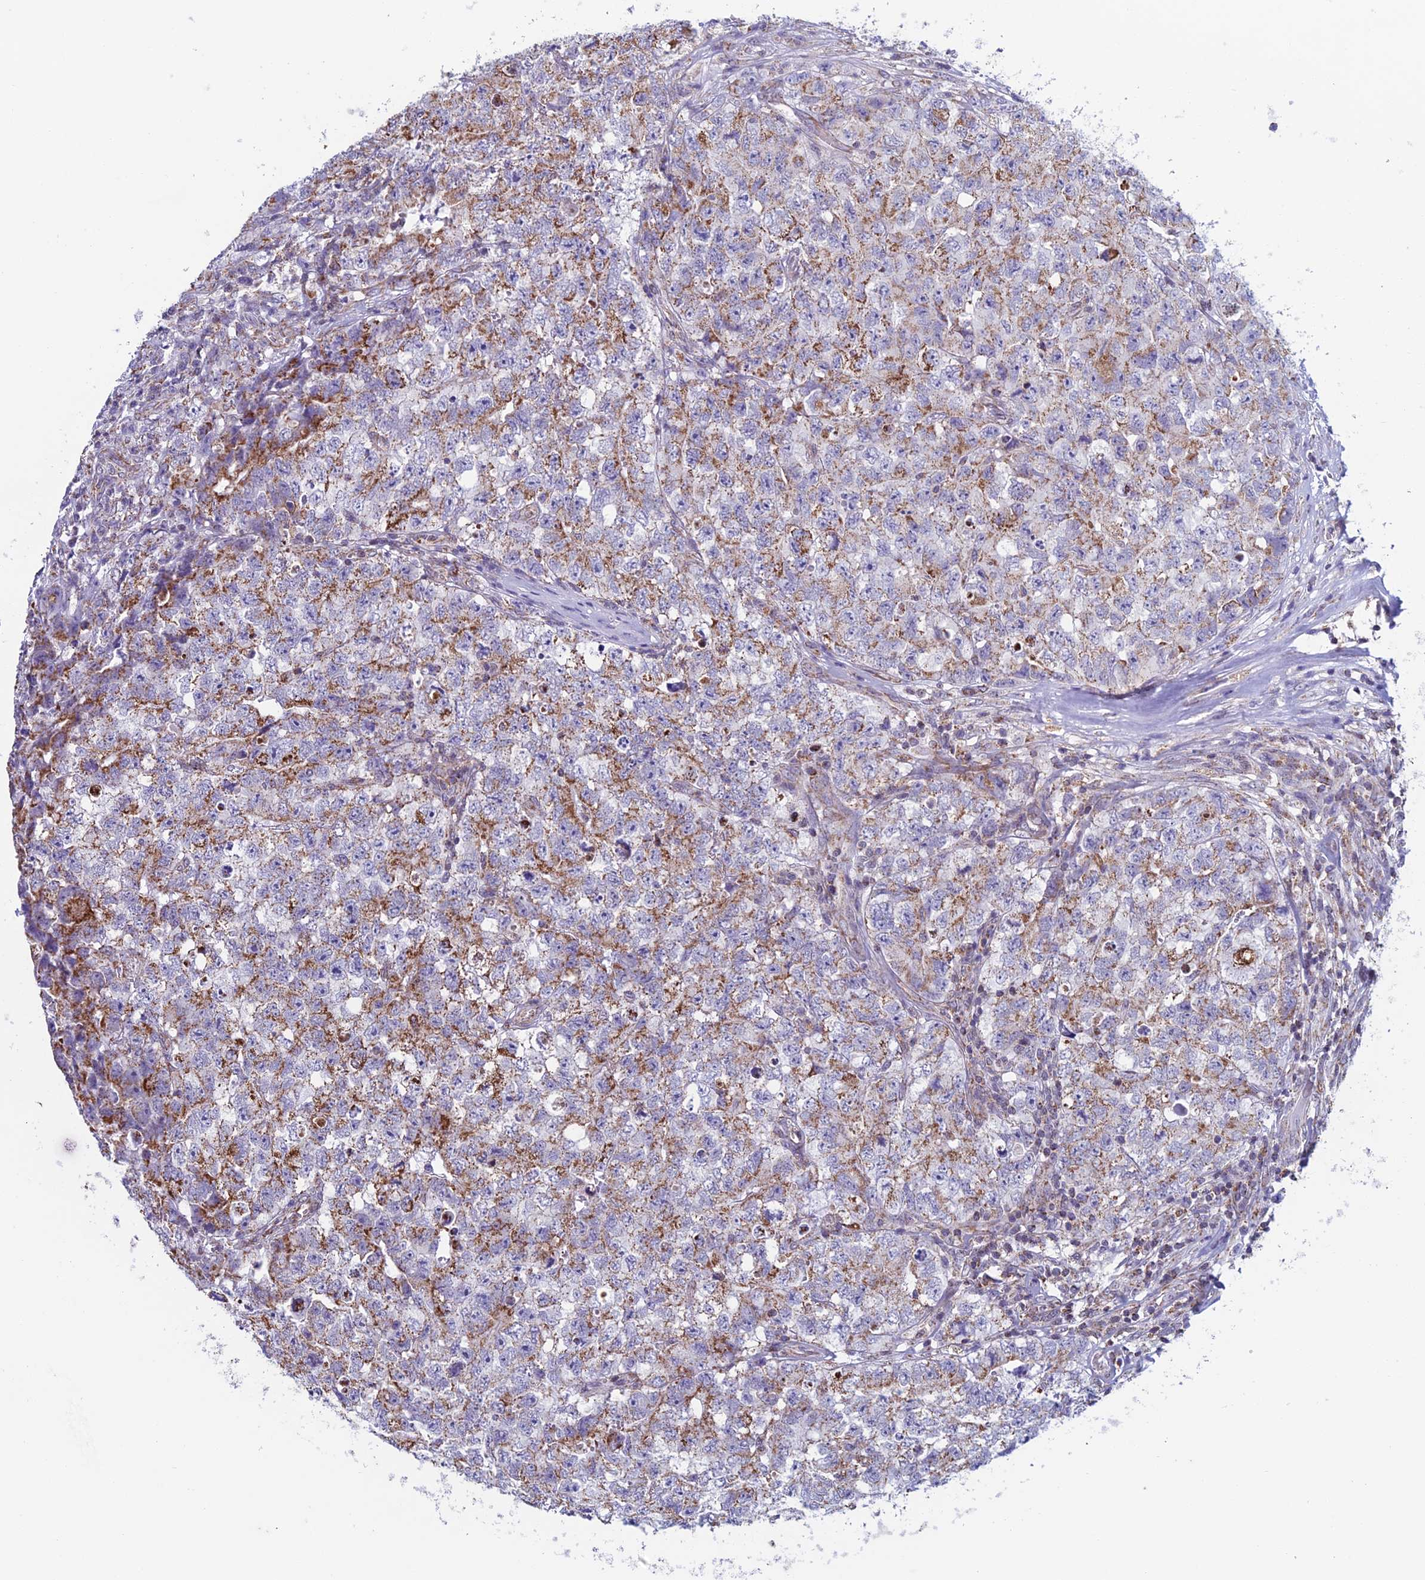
{"staining": {"intensity": "moderate", "quantity": ">75%", "location": "cytoplasmic/membranous"}, "tissue": "testis cancer", "cell_type": "Tumor cells", "image_type": "cancer", "snomed": [{"axis": "morphology", "description": "Carcinoma, Embryonal, NOS"}, {"axis": "topography", "description": "Testis"}], "caption": "This is a micrograph of immunohistochemistry staining of testis cancer, which shows moderate positivity in the cytoplasmic/membranous of tumor cells.", "gene": "ZNG1B", "patient": {"sex": "male", "age": 31}}